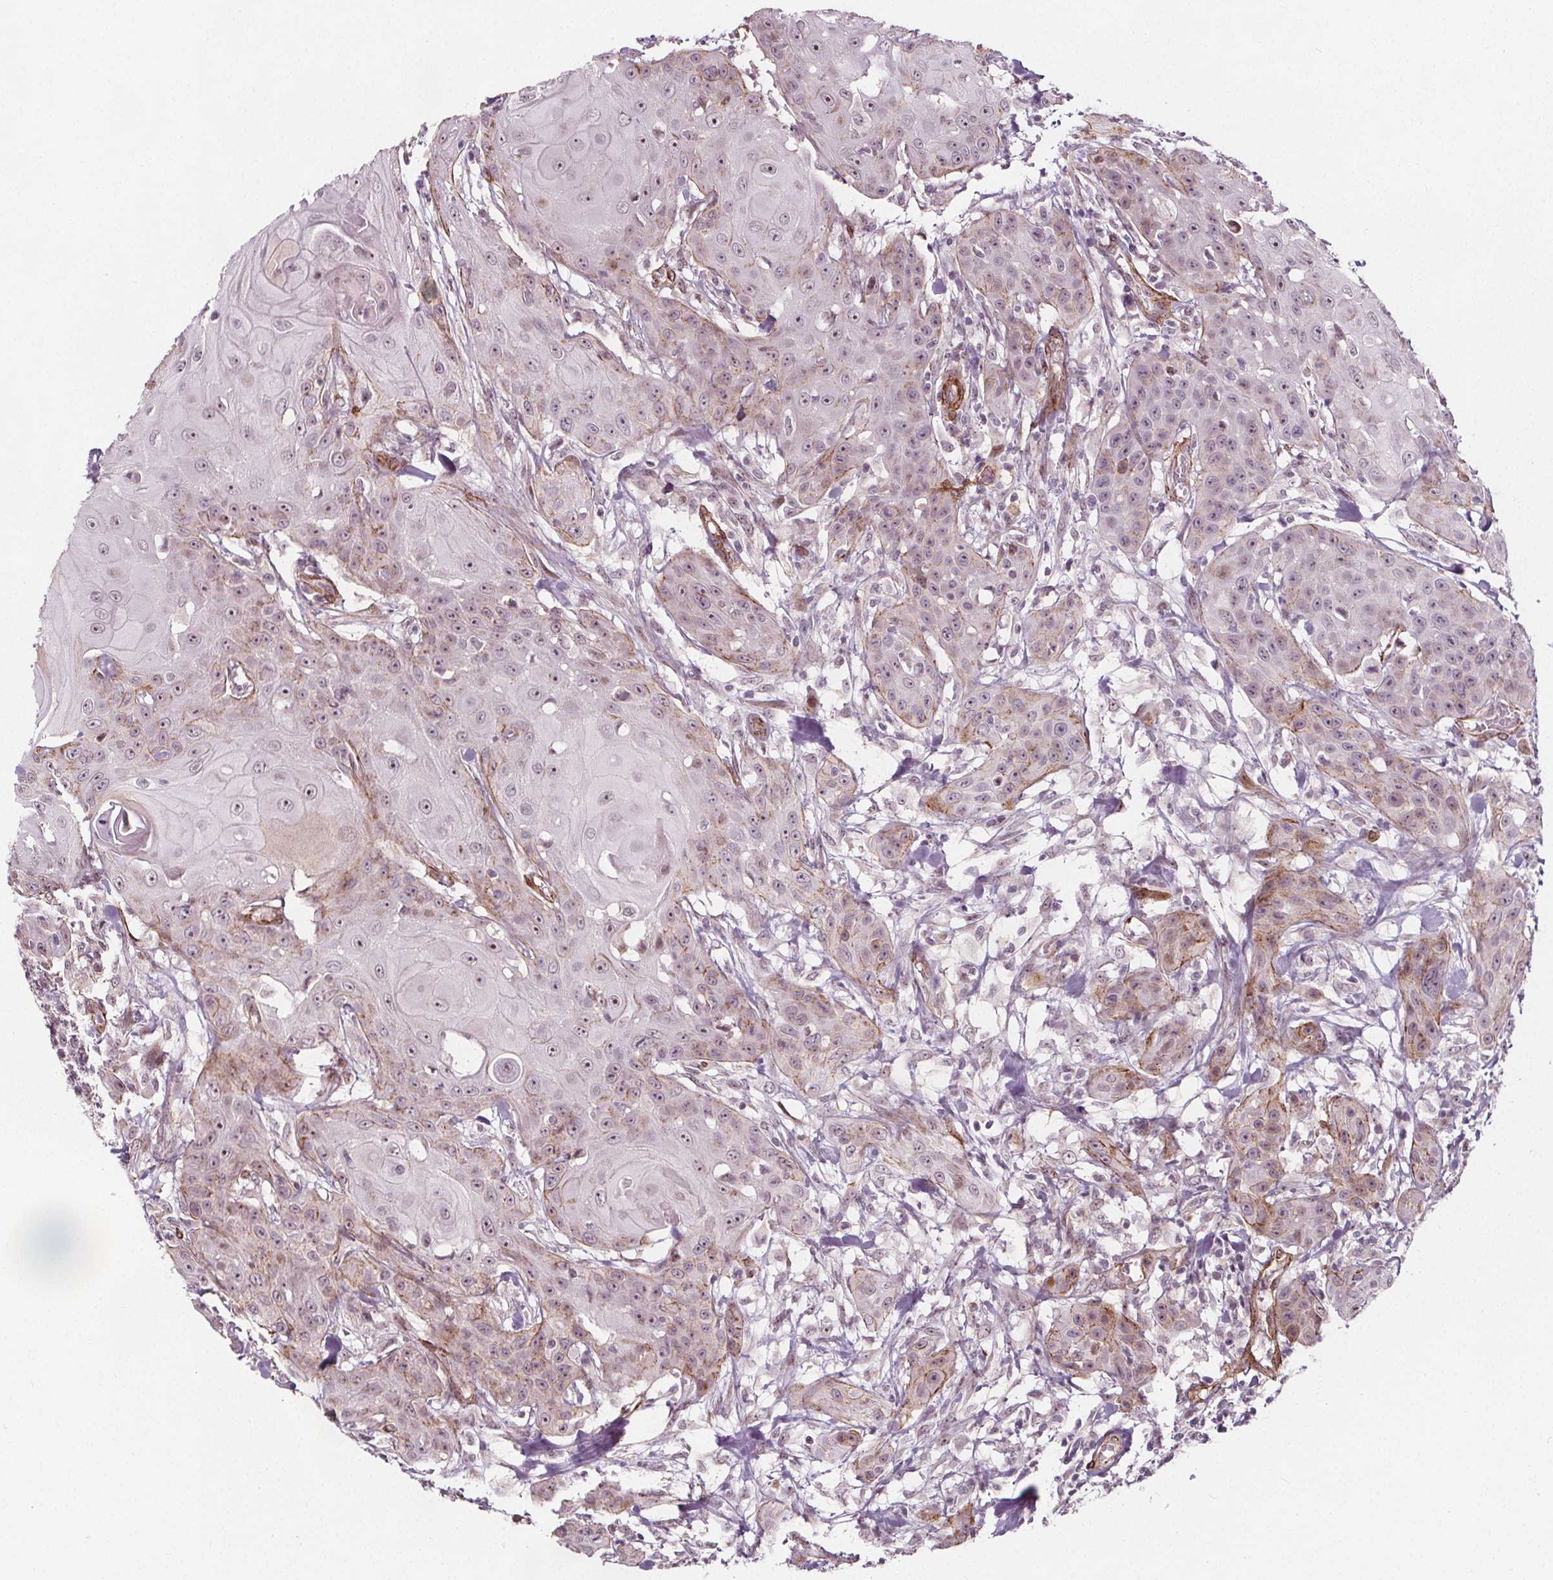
{"staining": {"intensity": "weak", "quantity": "25%-75%", "location": "nuclear"}, "tissue": "head and neck cancer", "cell_type": "Tumor cells", "image_type": "cancer", "snomed": [{"axis": "morphology", "description": "Squamous cell carcinoma, NOS"}, {"axis": "topography", "description": "Oral tissue"}, {"axis": "topography", "description": "Head-Neck"}], "caption": "Human head and neck squamous cell carcinoma stained for a protein (brown) demonstrates weak nuclear positive expression in approximately 25%-75% of tumor cells.", "gene": "HAS1", "patient": {"sex": "female", "age": 55}}